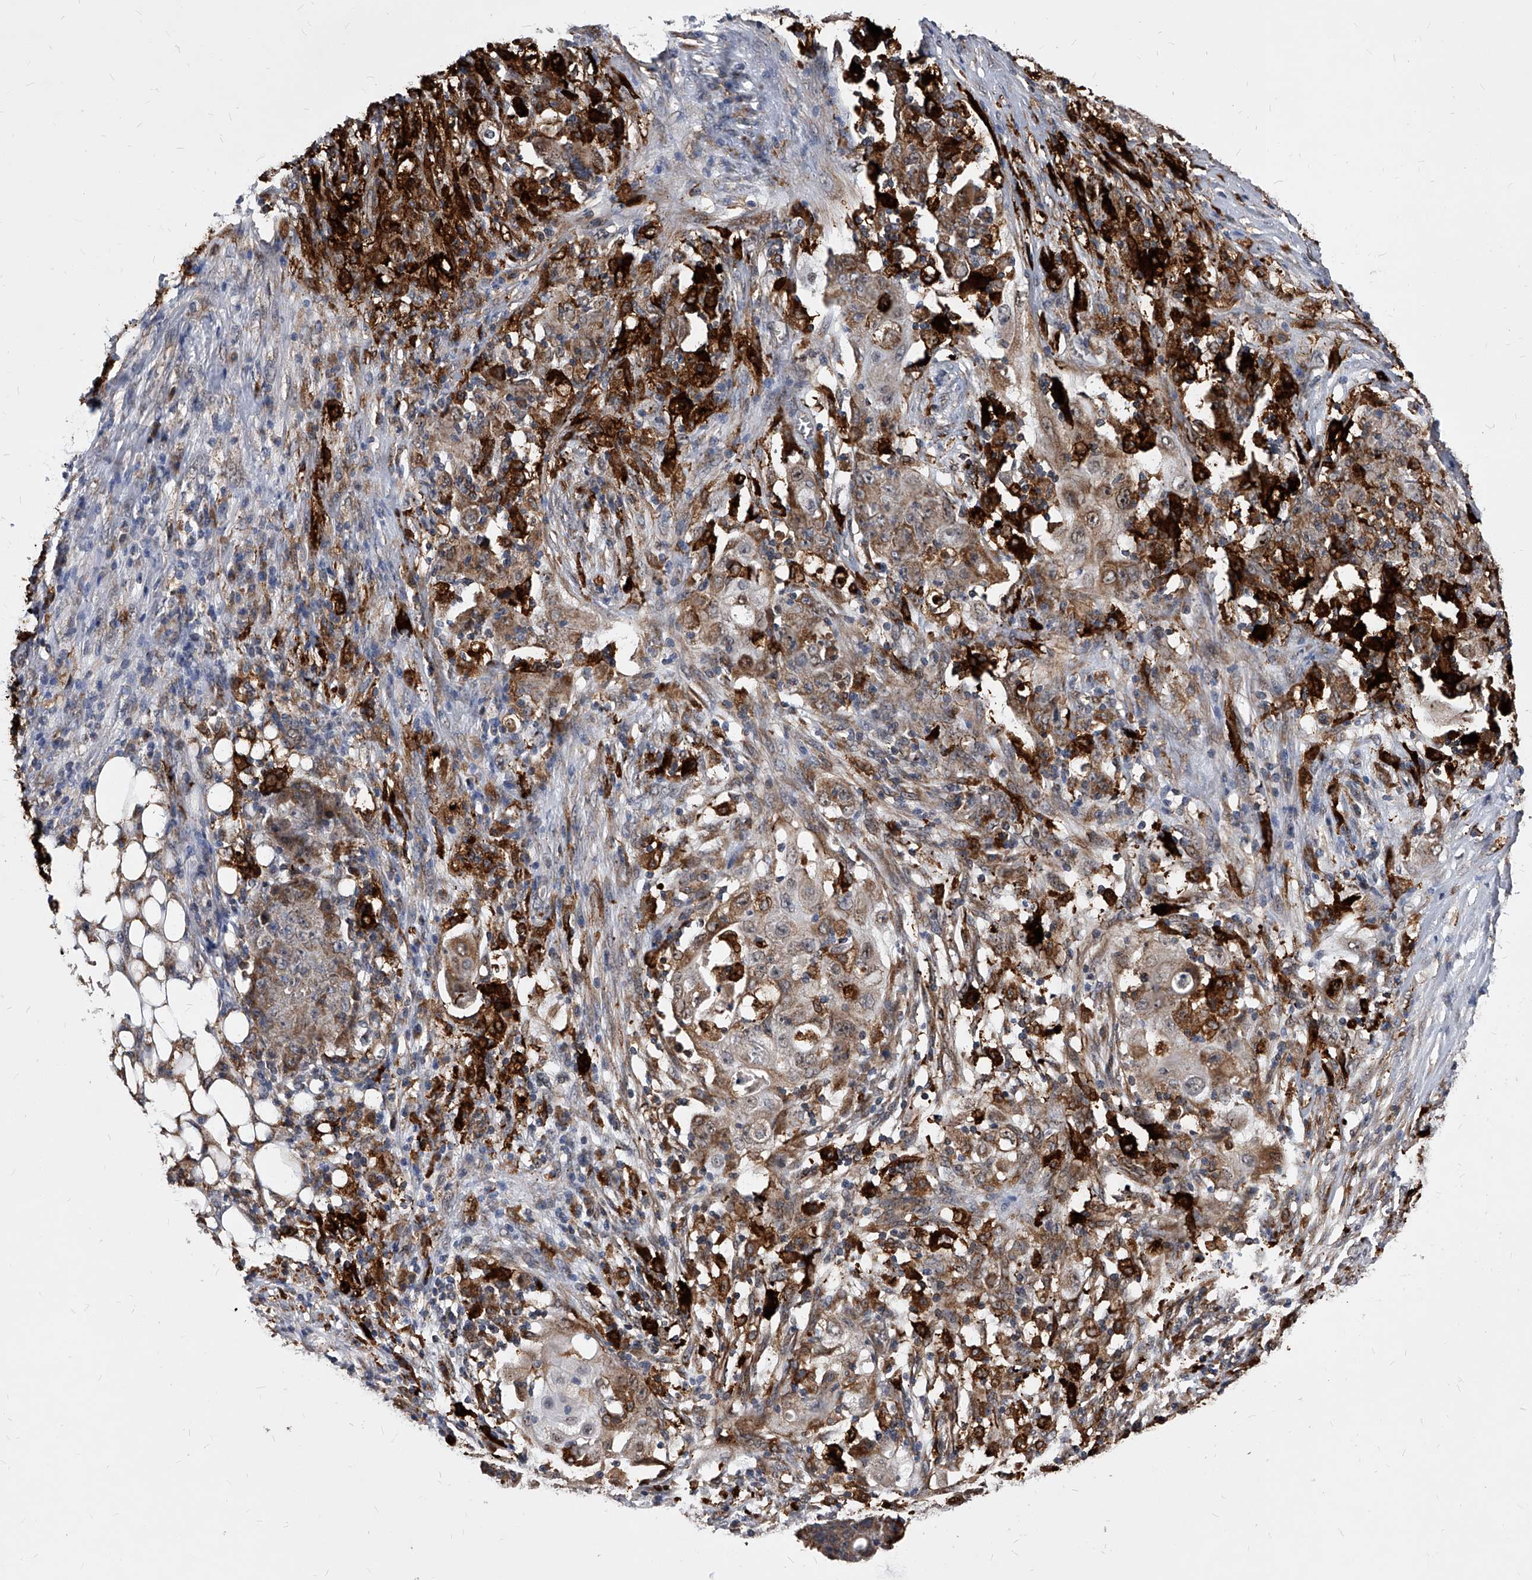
{"staining": {"intensity": "moderate", "quantity": ">75%", "location": "cytoplasmic/membranous"}, "tissue": "ovarian cancer", "cell_type": "Tumor cells", "image_type": "cancer", "snomed": [{"axis": "morphology", "description": "Carcinoma, endometroid"}, {"axis": "topography", "description": "Ovary"}], "caption": "Ovarian cancer tissue shows moderate cytoplasmic/membranous staining in about >75% of tumor cells, visualized by immunohistochemistry. The staining was performed using DAB (3,3'-diaminobenzidine) to visualize the protein expression in brown, while the nuclei were stained in blue with hematoxylin (Magnification: 20x).", "gene": "SOBP", "patient": {"sex": "female", "age": 42}}